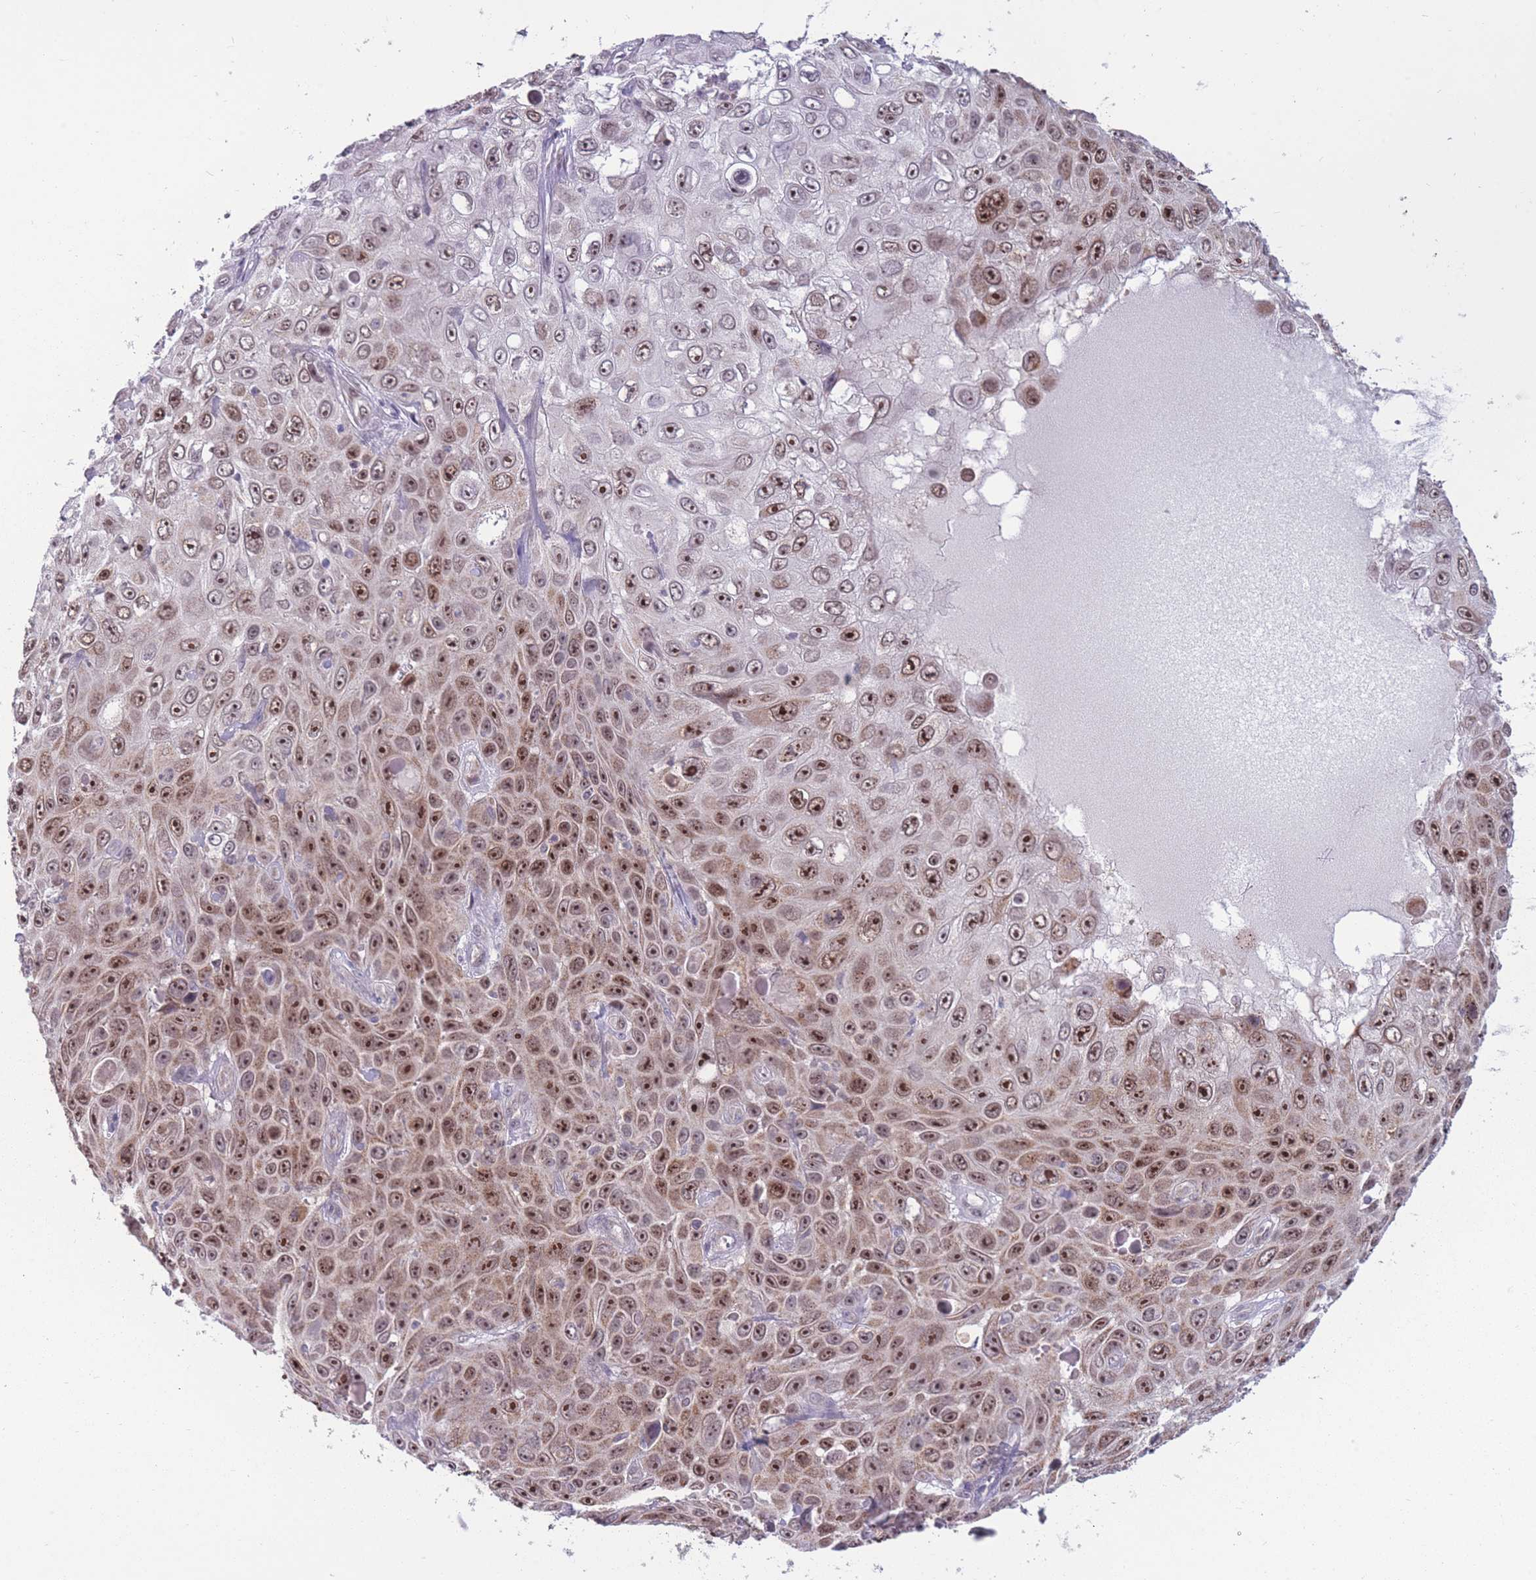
{"staining": {"intensity": "strong", "quantity": ">75%", "location": "nuclear"}, "tissue": "skin cancer", "cell_type": "Tumor cells", "image_type": "cancer", "snomed": [{"axis": "morphology", "description": "Squamous cell carcinoma, NOS"}, {"axis": "topography", "description": "Skin"}], "caption": "There is high levels of strong nuclear expression in tumor cells of skin squamous cell carcinoma, as demonstrated by immunohistochemical staining (brown color).", "gene": "MCIDAS", "patient": {"sex": "male", "age": 82}}